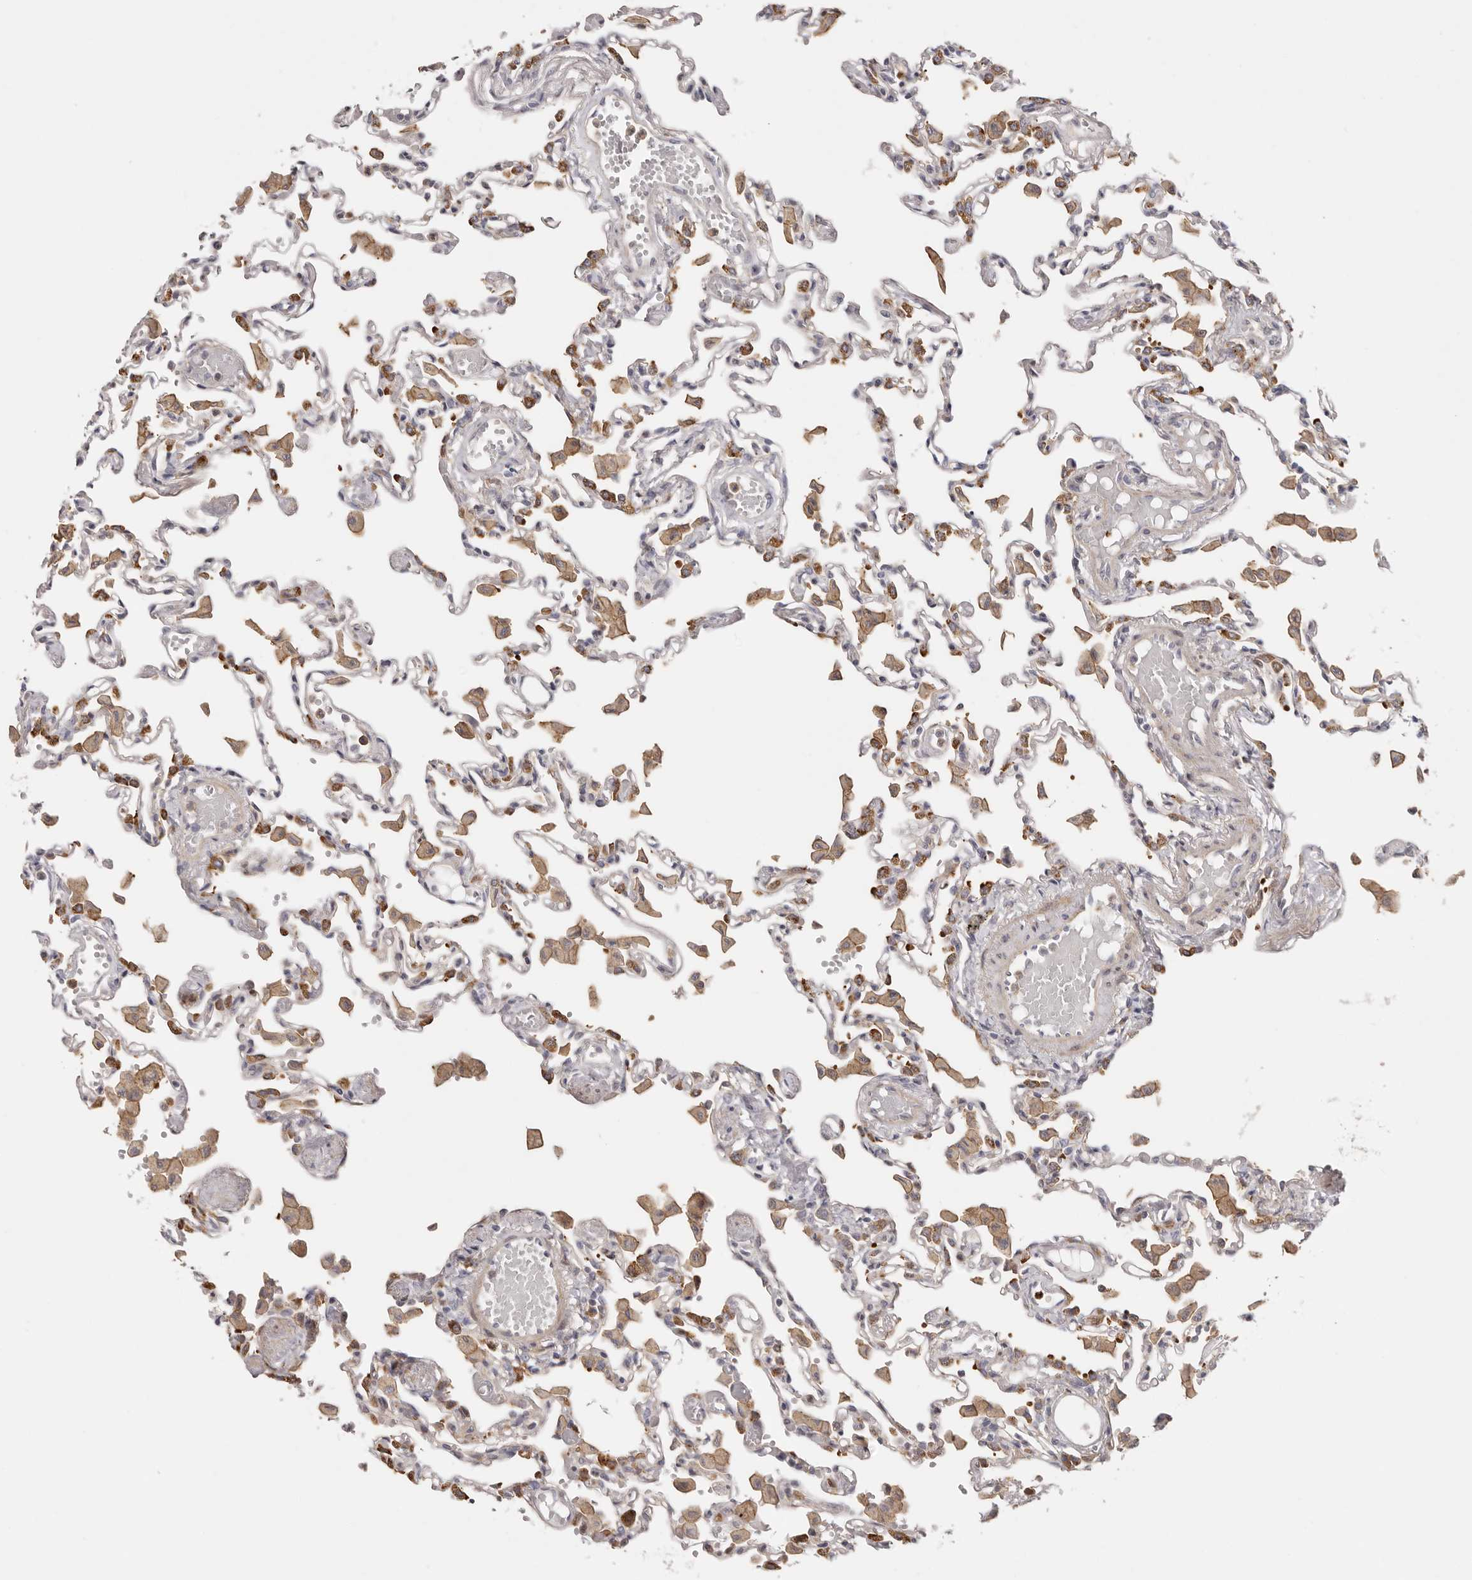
{"staining": {"intensity": "weak", "quantity": "<25%", "location": "cytoplasmic/membranous"}, "tissue": "lung", "cell_type": "Alveolar cells", "image_type": "normal", "snomed": [{"axis": "morphology", "description": "Normal tissue, NOS"}, {"axis": "topography", "description": "Bronchus"}, {"axis": "topography", "description": "Lung"}], "caption": "DAB immunohistochemical staining of benign lung exhibits no significant positivity in alveolar cells.", "gene": "MSRB2", "patient": {"sex": "female", "age": 49}}